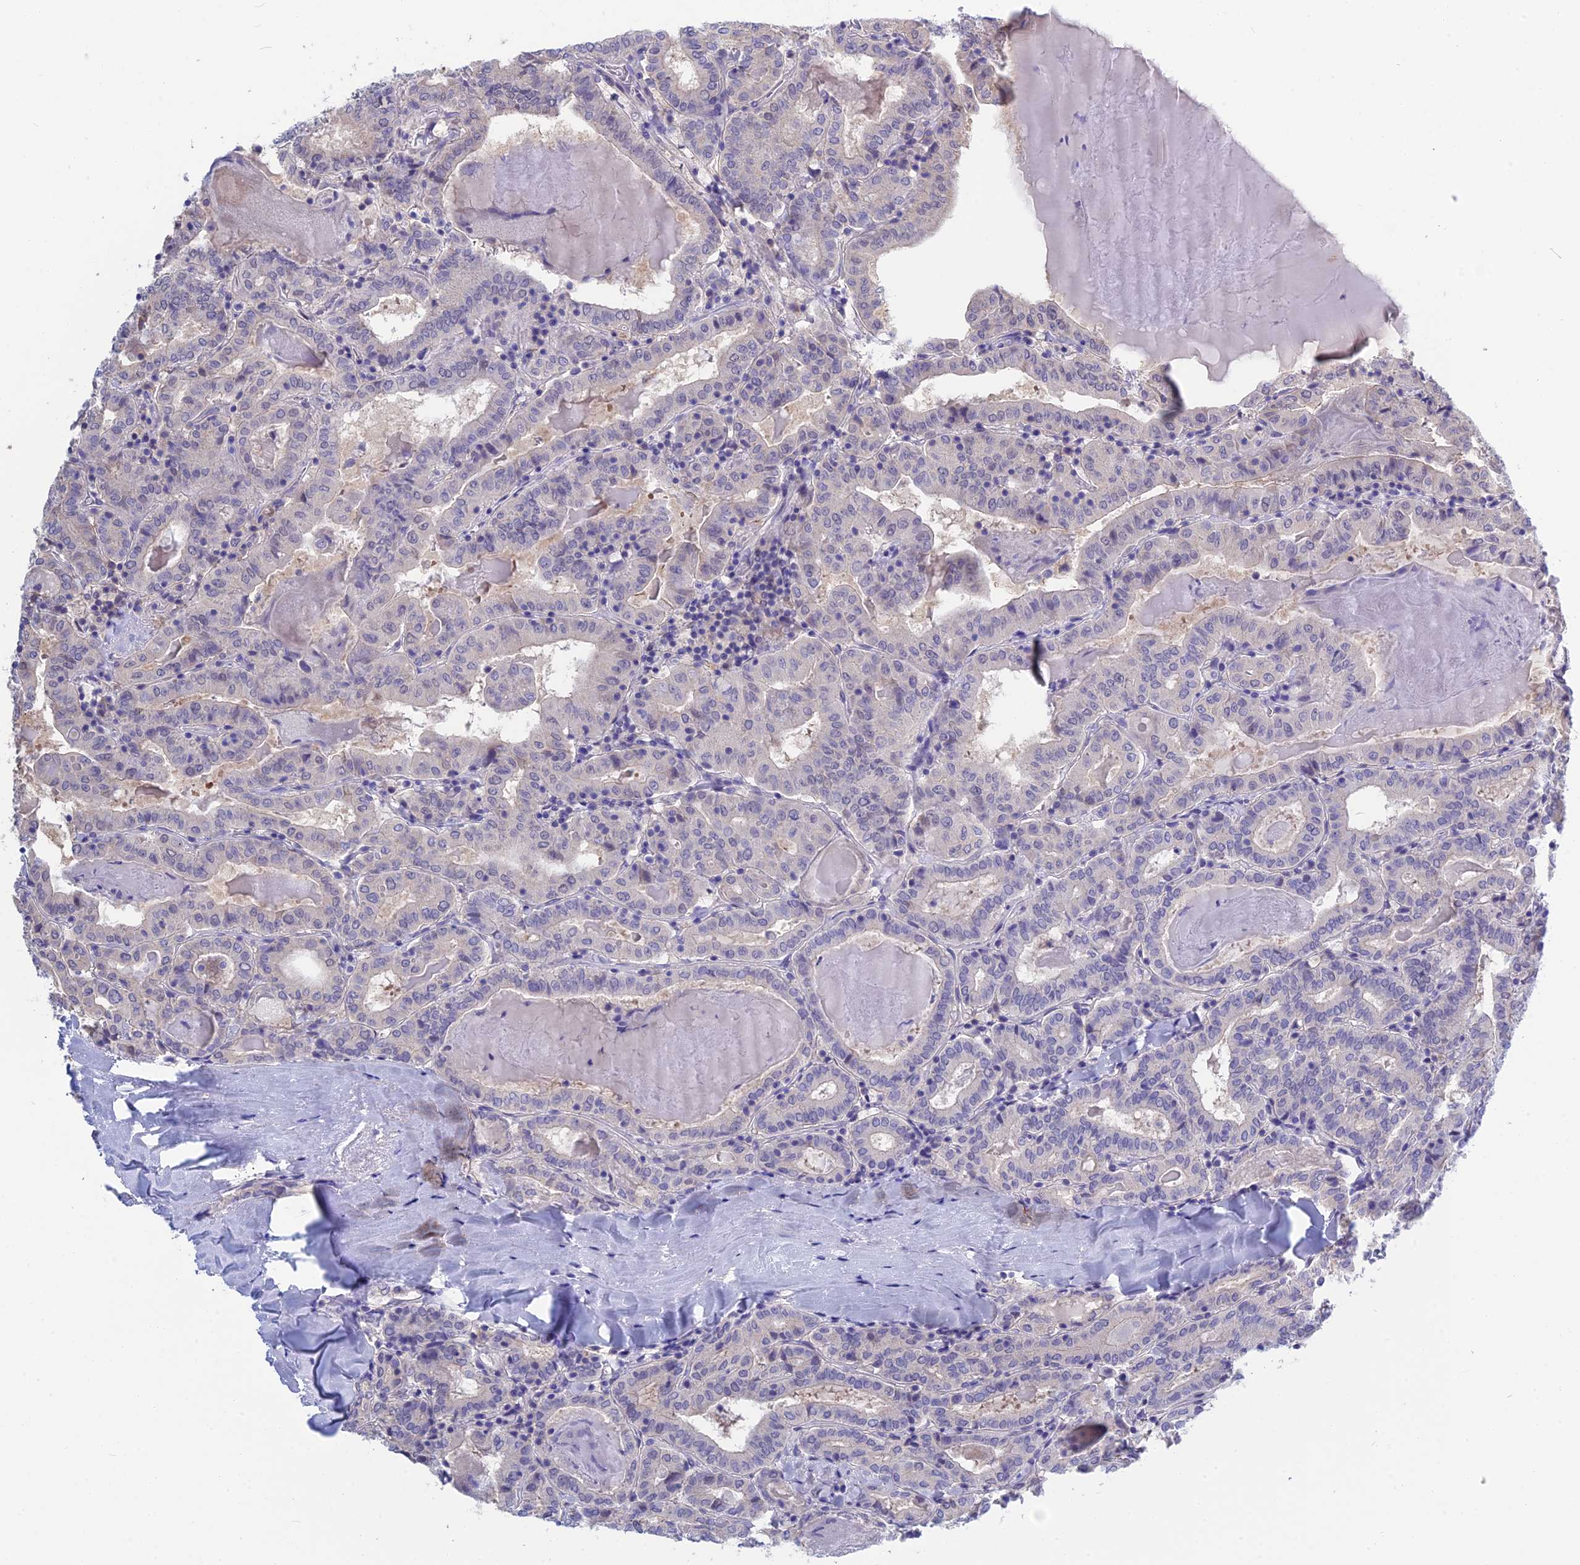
{"staining": {"intensity": "negative", "quantity": "none", "location": "none"}, "tissue": "thyroid cancer", "cell_type": "Tumor cells", "image_type": "cancer", "snomed": [{"axis": "morphology", "description": "Papillary adenocarcinoma, NOS"}, {"axis": "topography", "description": "Thyroid gland"}], "caption": "Immunohistochemistry (IHC) of human papillary adenocarcinoma (thyroid) reveals no positivity in tumor cells.", "gene": "SNAP91", "patient": {"sex": "female", "age": 72}}